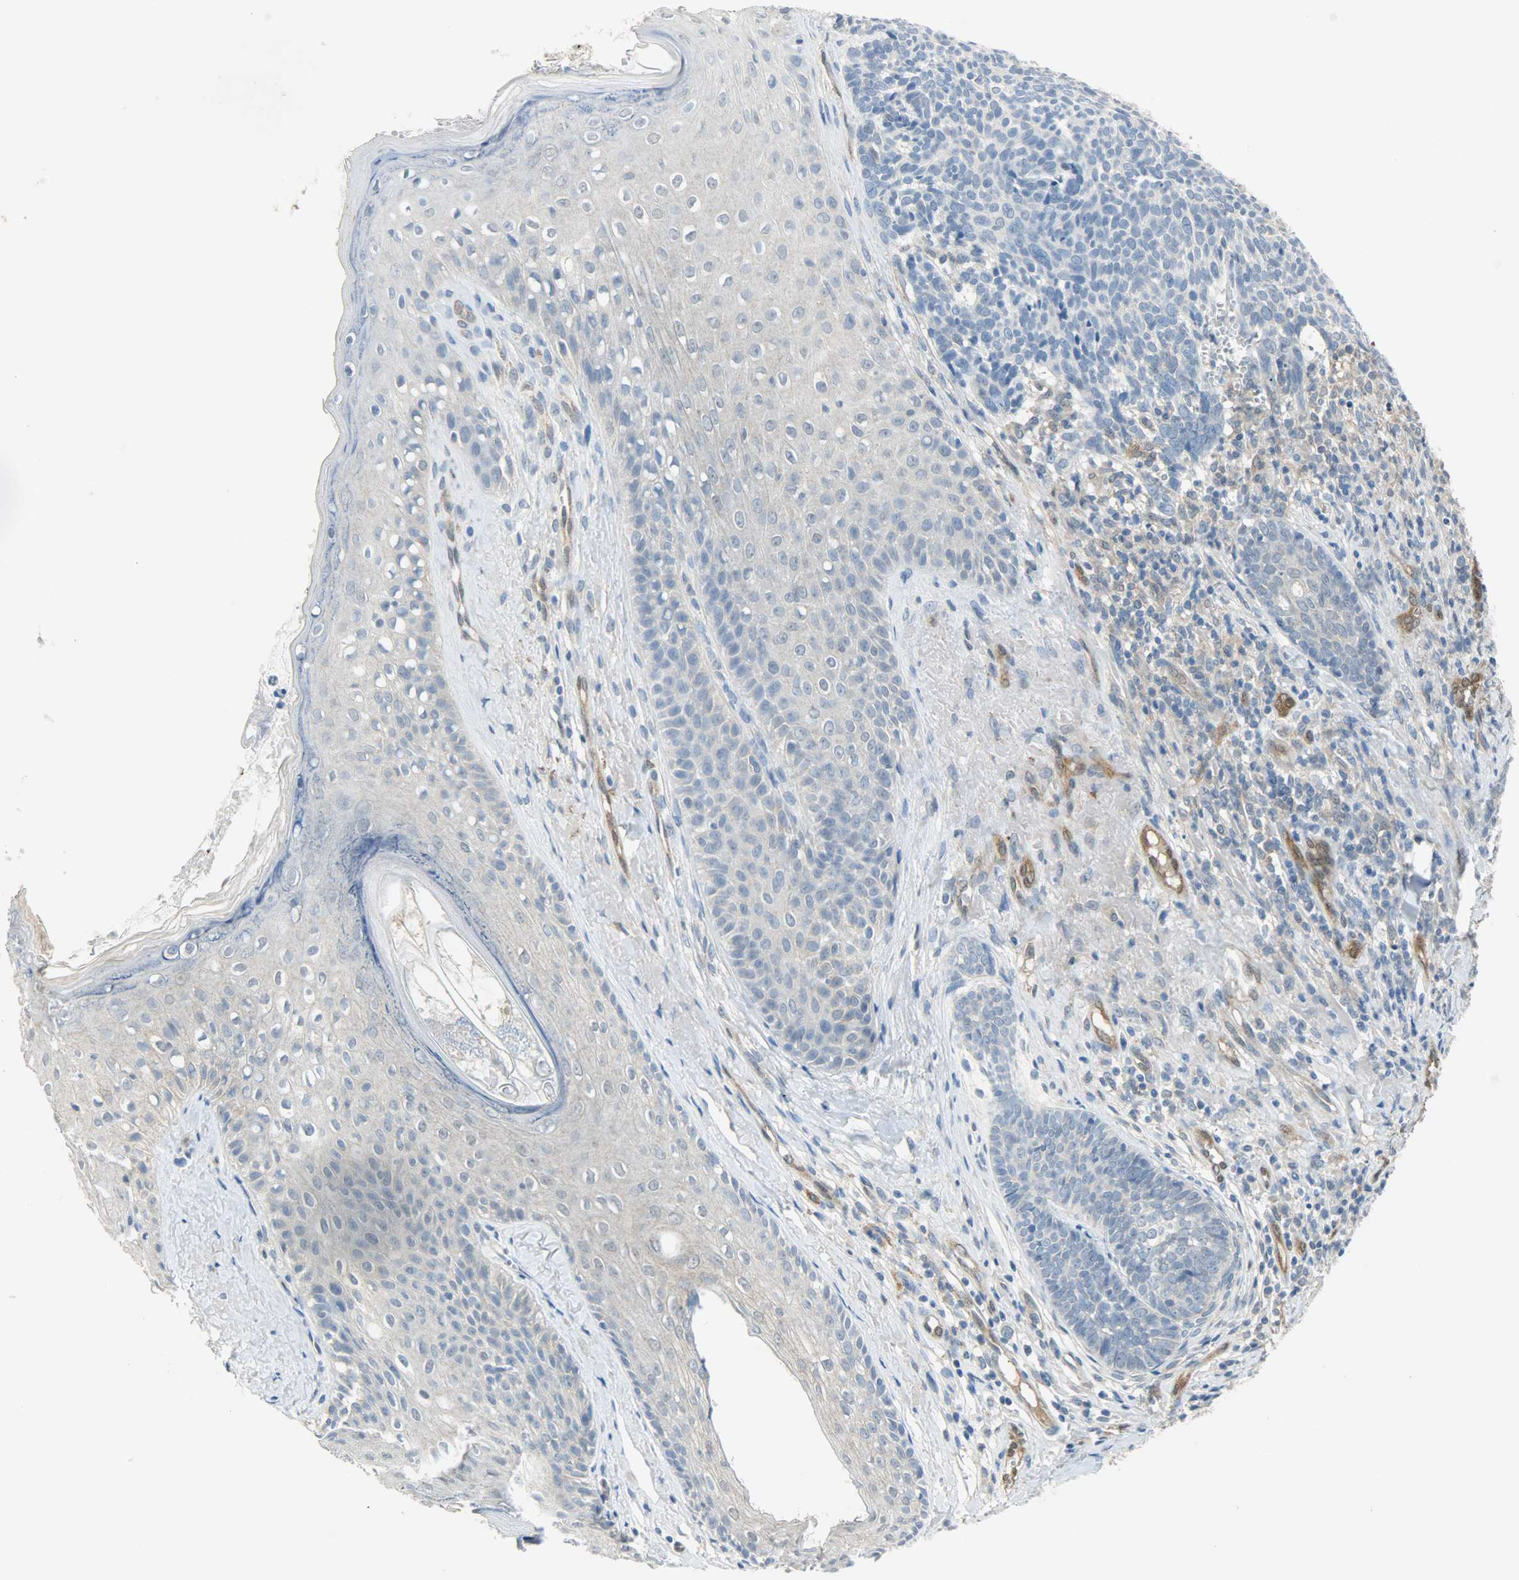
{"staining": {"intensity": "negative", "quantity": "none", "location": "none"}, "tissue": "skin cancer", "cell_type": "Tumor cells", "image_type": "cancer", "snomed": [{"axis": "morphology", "description": "Basal cell carcinoma"}, {"axis": "topography", "description": "Skin"}], "caption": "High power microscopy photomicrograph of an immunohistochemistry photomicrograph of skin cancer (basal cell carcinoma), revealing no significant positivity in tumor cells. The staining is performed using DAB brown chromogen with nuclei counter-stained in using hematoxylin.", "gene": "FKBP1A", "patient": {"sex": "male", "age": 84}}